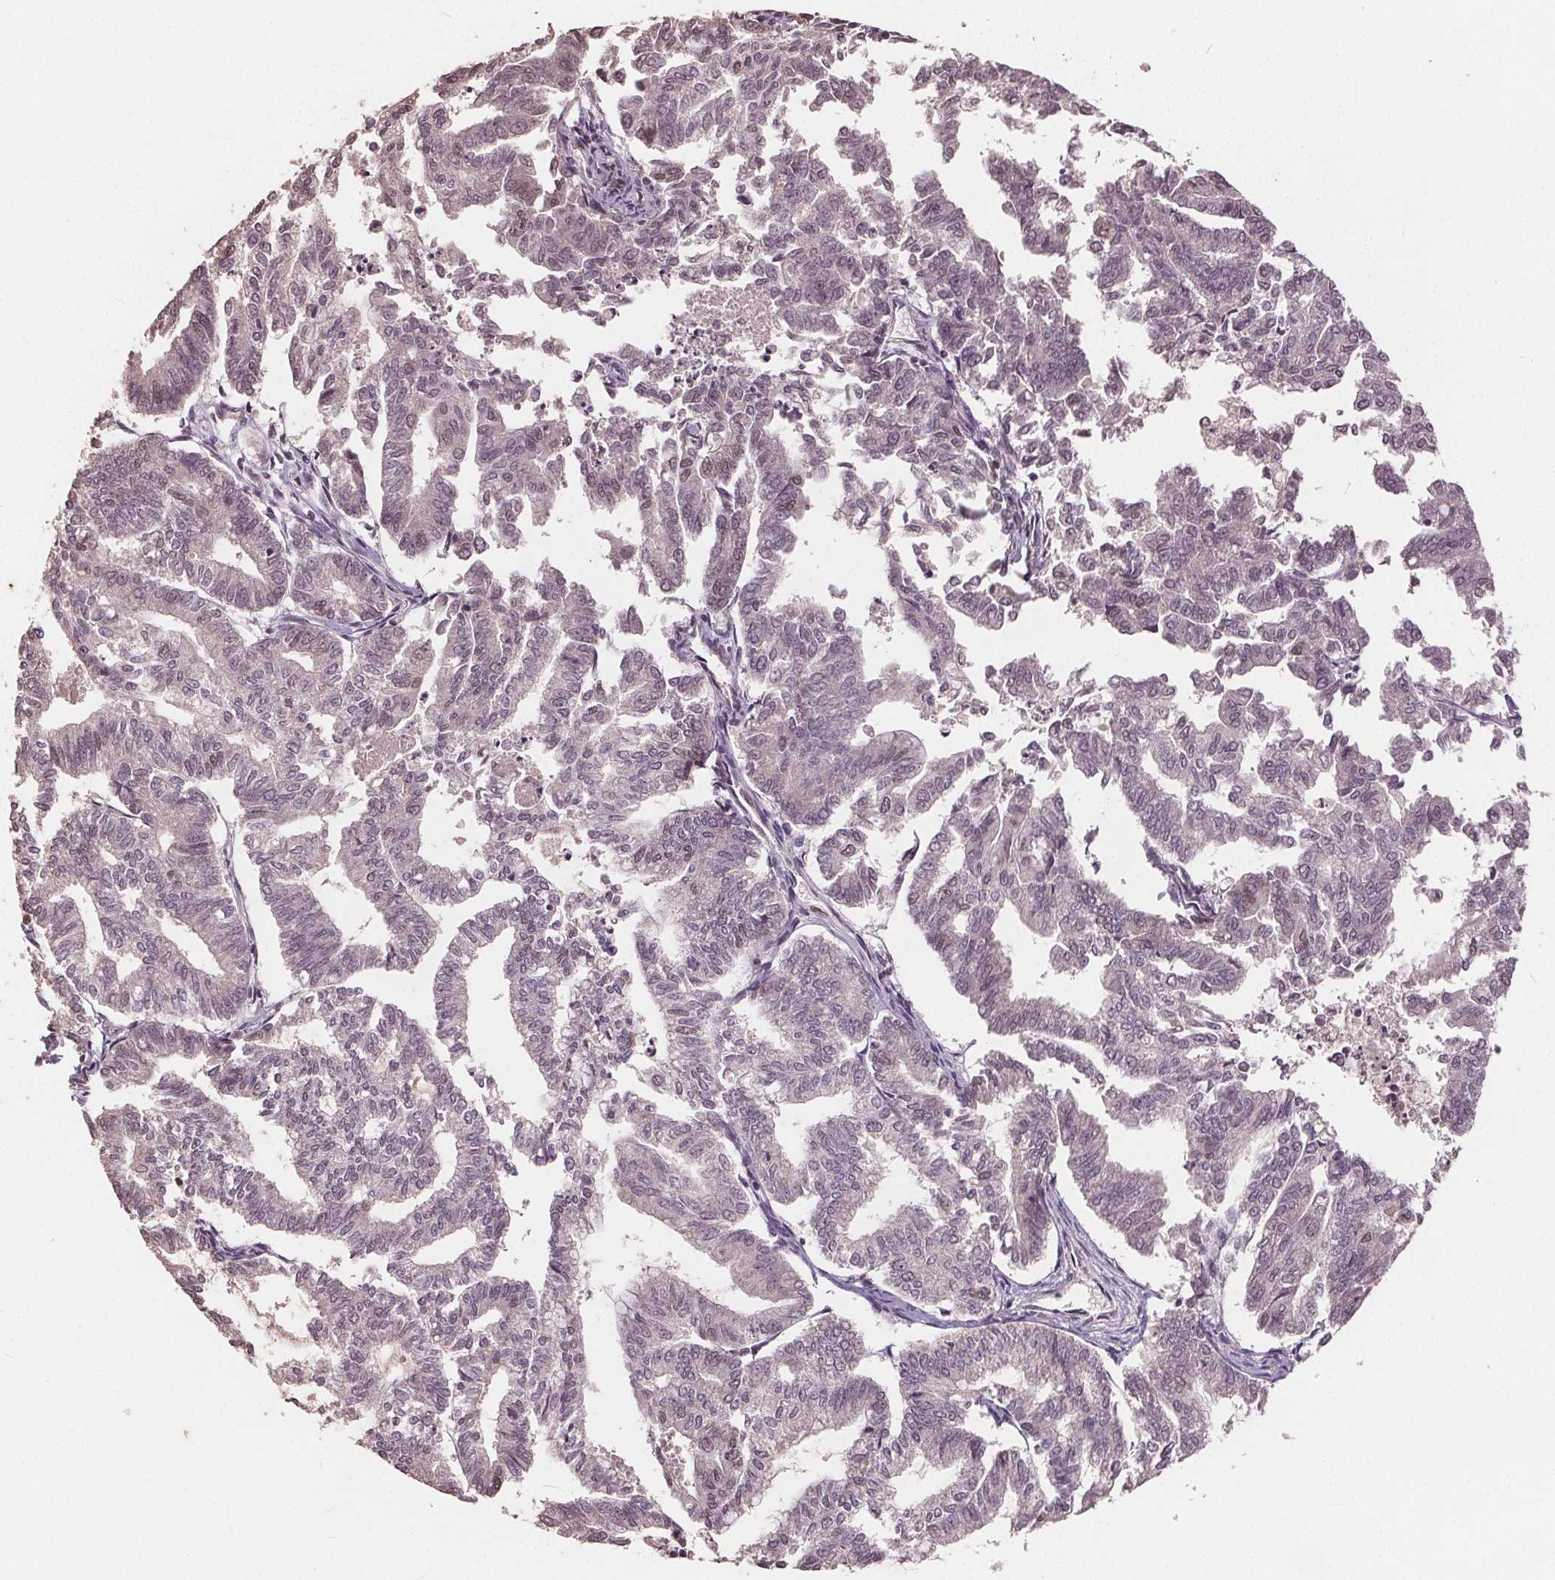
{"staining": {"intensity": "weak", "quantity": "25%-75%", "location": "nuclear"}, "tissue": "endometrial cancer", "cell_type": "Tumor cells", "image_type": "cancer", "snomed": [{"axis": "morphology", "description": "Adenocarcinoma, NOS"}, {"axis": "topography", "description": "Endometrium"}], "caption": "An immunohistochemistry photomicrograph of neoplastic tissue is shown. Protein staining in brown highlights weak nuclear positivity in adenocarcinoma (endometrial) within tumor cells. The staining is performed using DAB brown chromogen to label protein expression. The nuclei are counter-stained blue using hematoxylin.", "gene": "DNMT3B", "patient": {"sex": "female", "age": 79}}